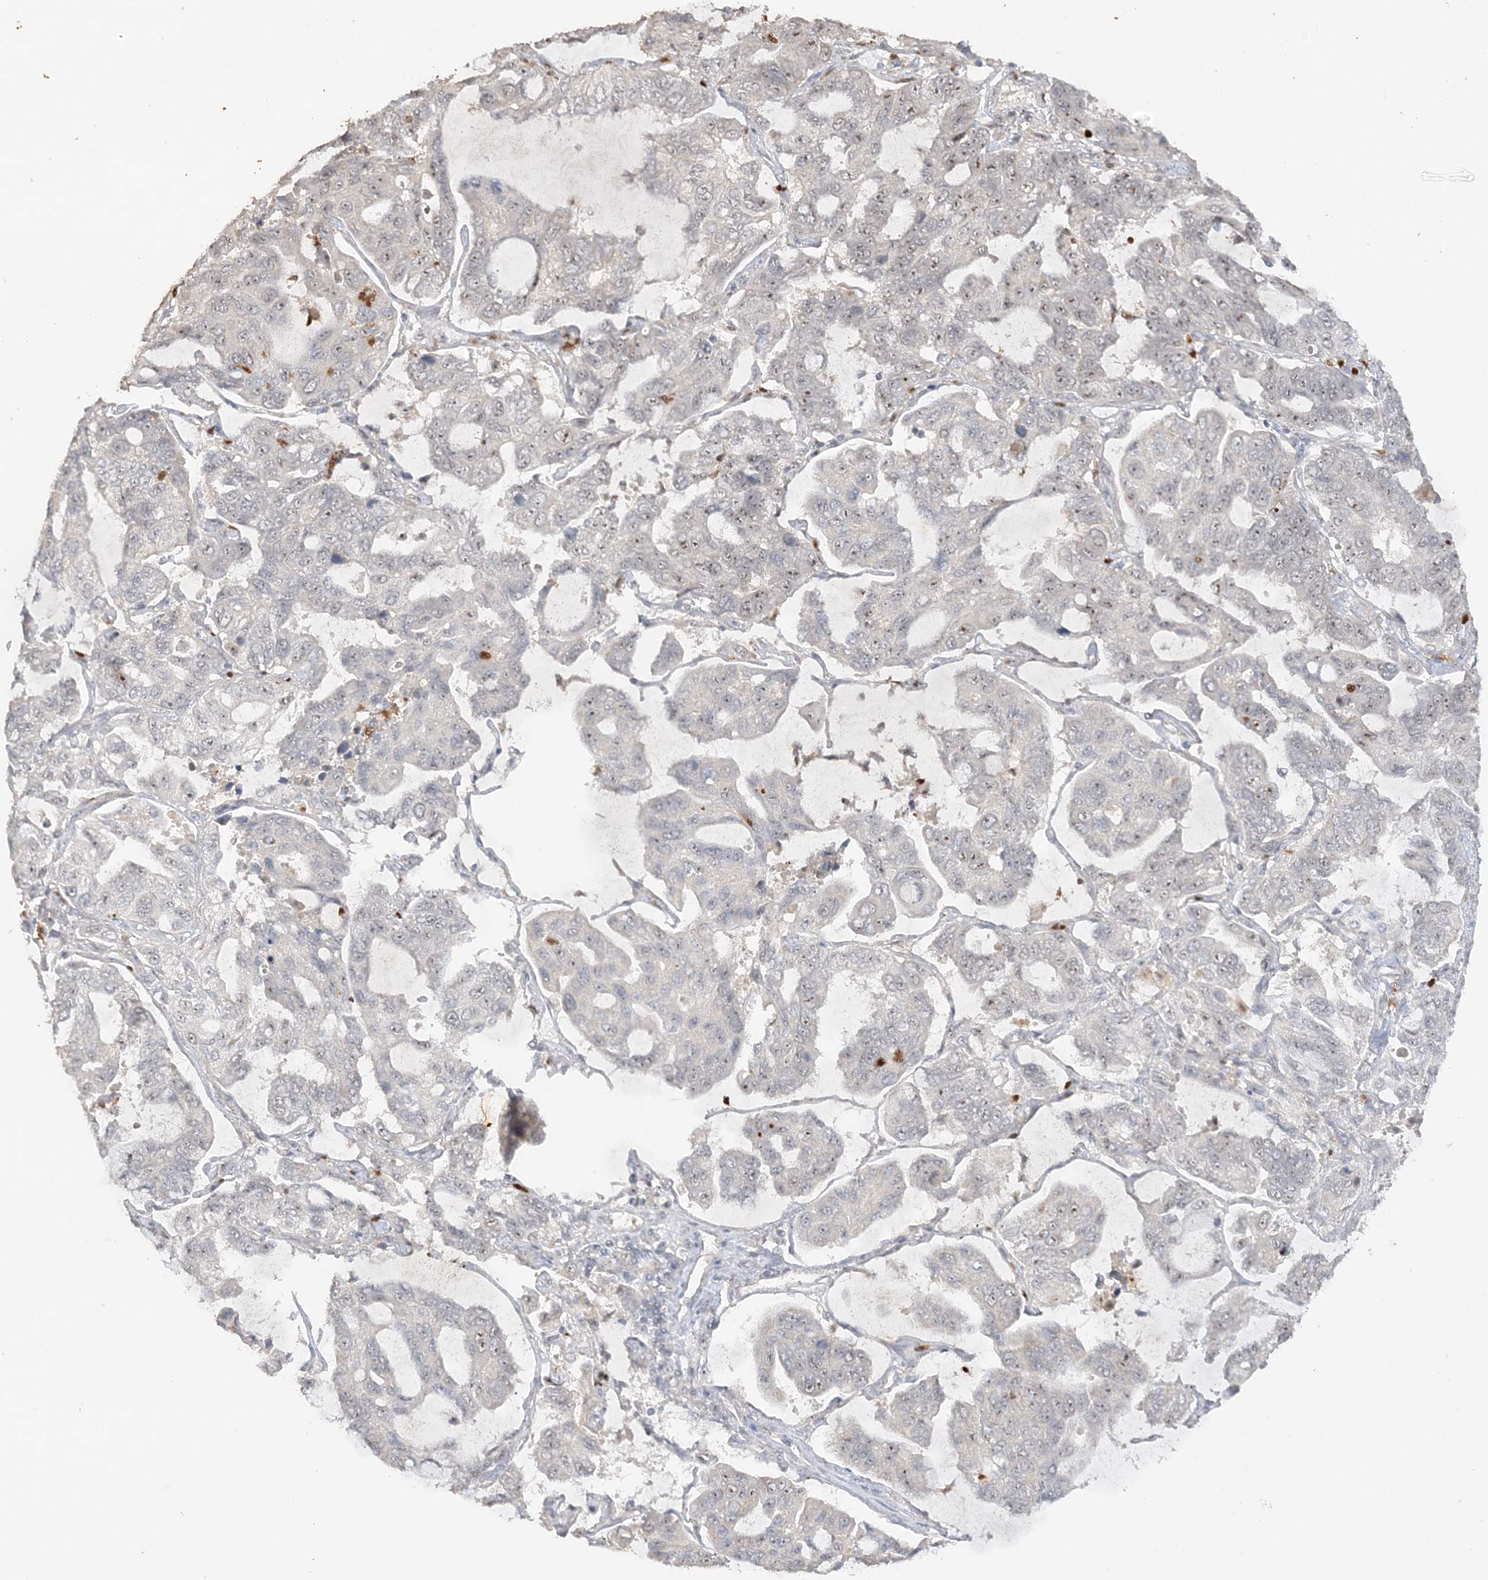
{"staining": {"intensity": "weak", "quantity": "<25%", "location": "nuclear"}, "tissue": "lung cancer", "cell_type": "Tumor cells", "image_type": "cancer", "snomed": [{"axis": "morphology", "description": "Adenocarcinoma, NOS"}, {"axis": "topography", "description": "Lung"}], "caption": "There is no significant expression in tumor cells of lung cancer (adenocarcinoma).", "gene": "DDX18", "patient": {"sex": "male", "age": 64}}